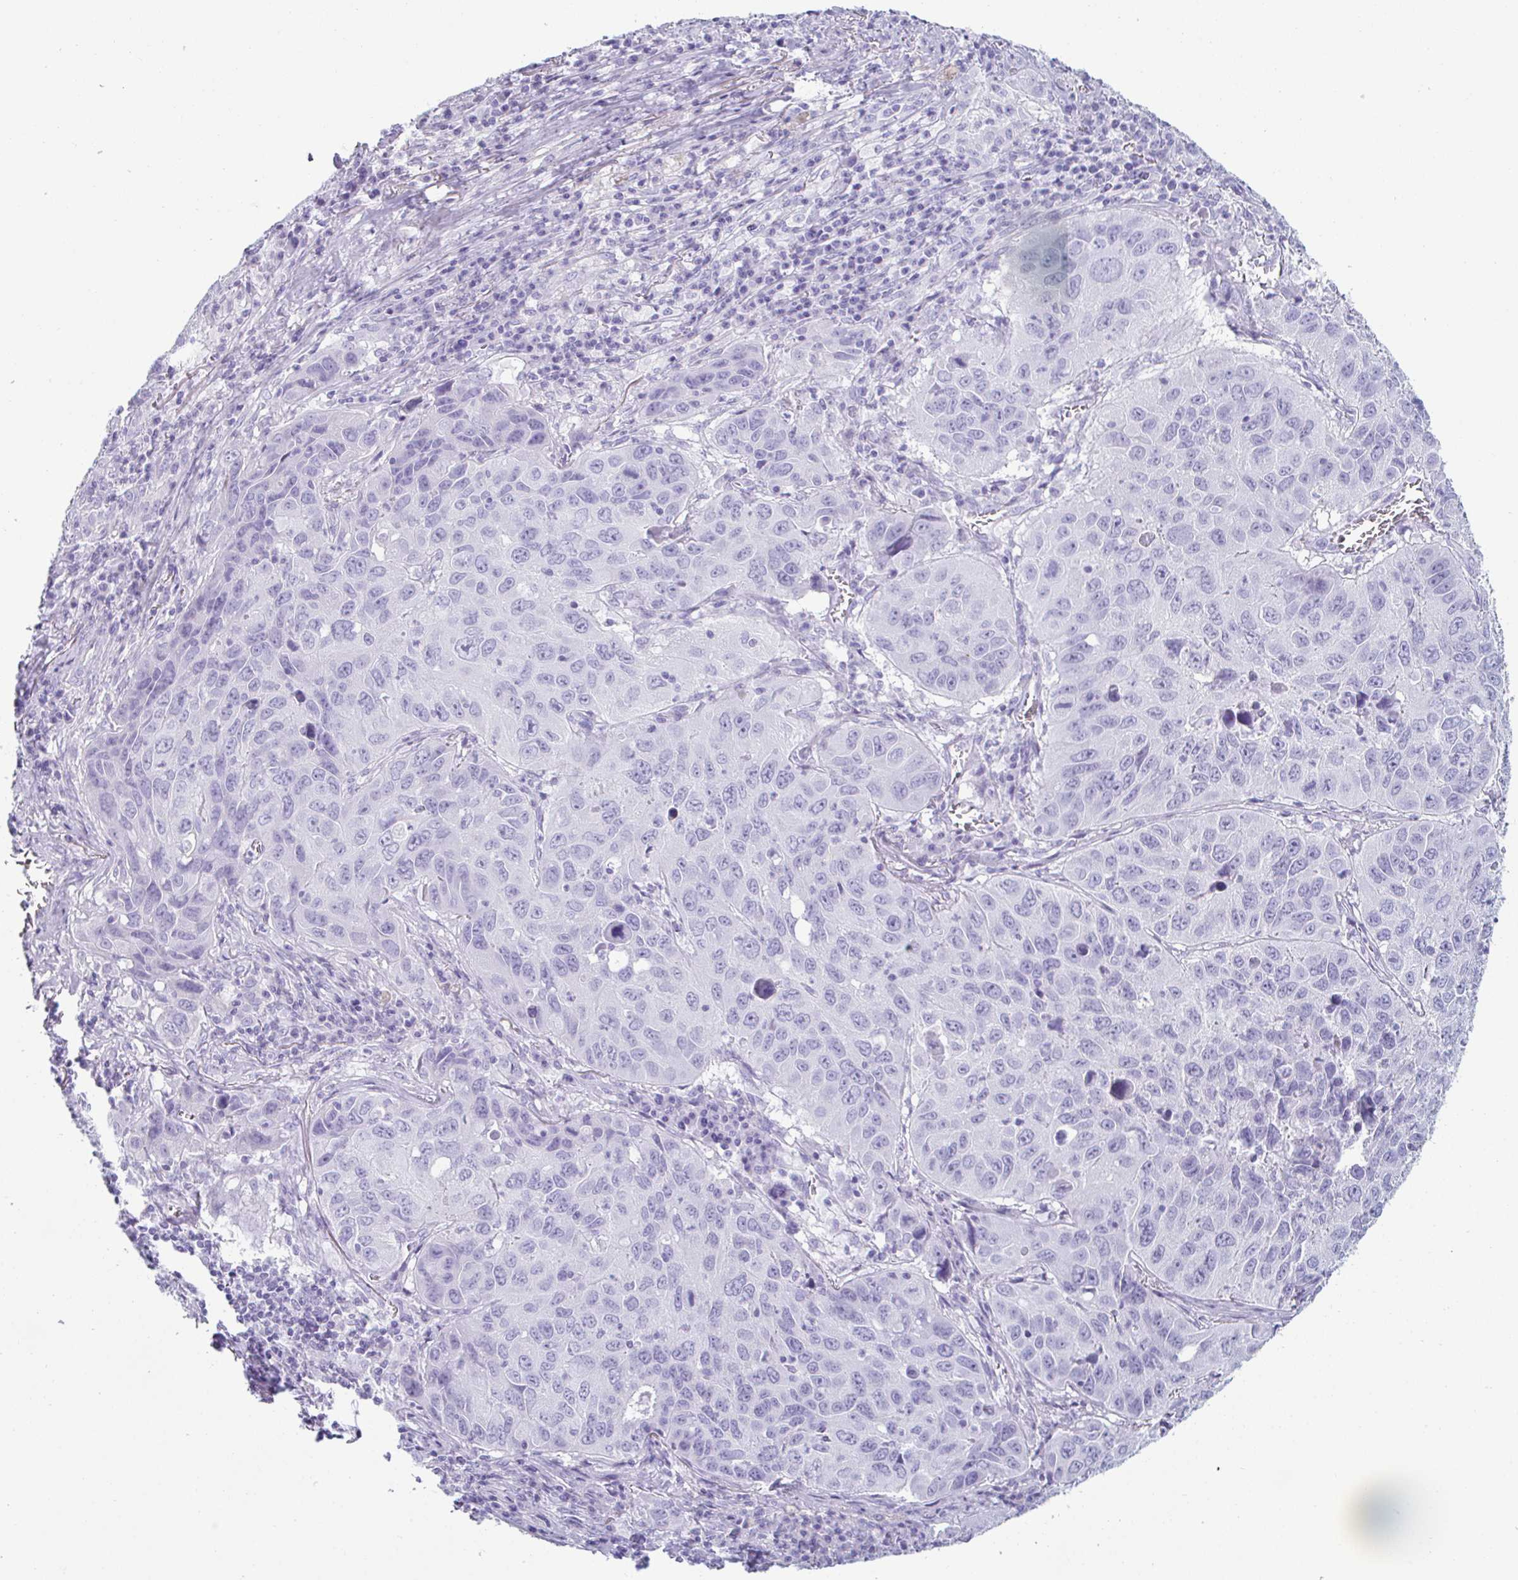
{"staining": {"intensity": "negative", "quantity": "none", "location": "none"}, "tissue": "lung cancer", "cell_type": "Tumor cells", "image_type": "cancer", "snomed": [{"axis": "morphology", "description": "Squamous cell carcinoma, NOS"}, {"axis": "topography", "description": "Lung"}], "caption": "DAB immunohistochemical staining of human squamous cell carcinoma (lung) demonstrates no significant expression in tumor cells.", "gene": "CREG2", "patient": {"sex": "female", "age": 61}}